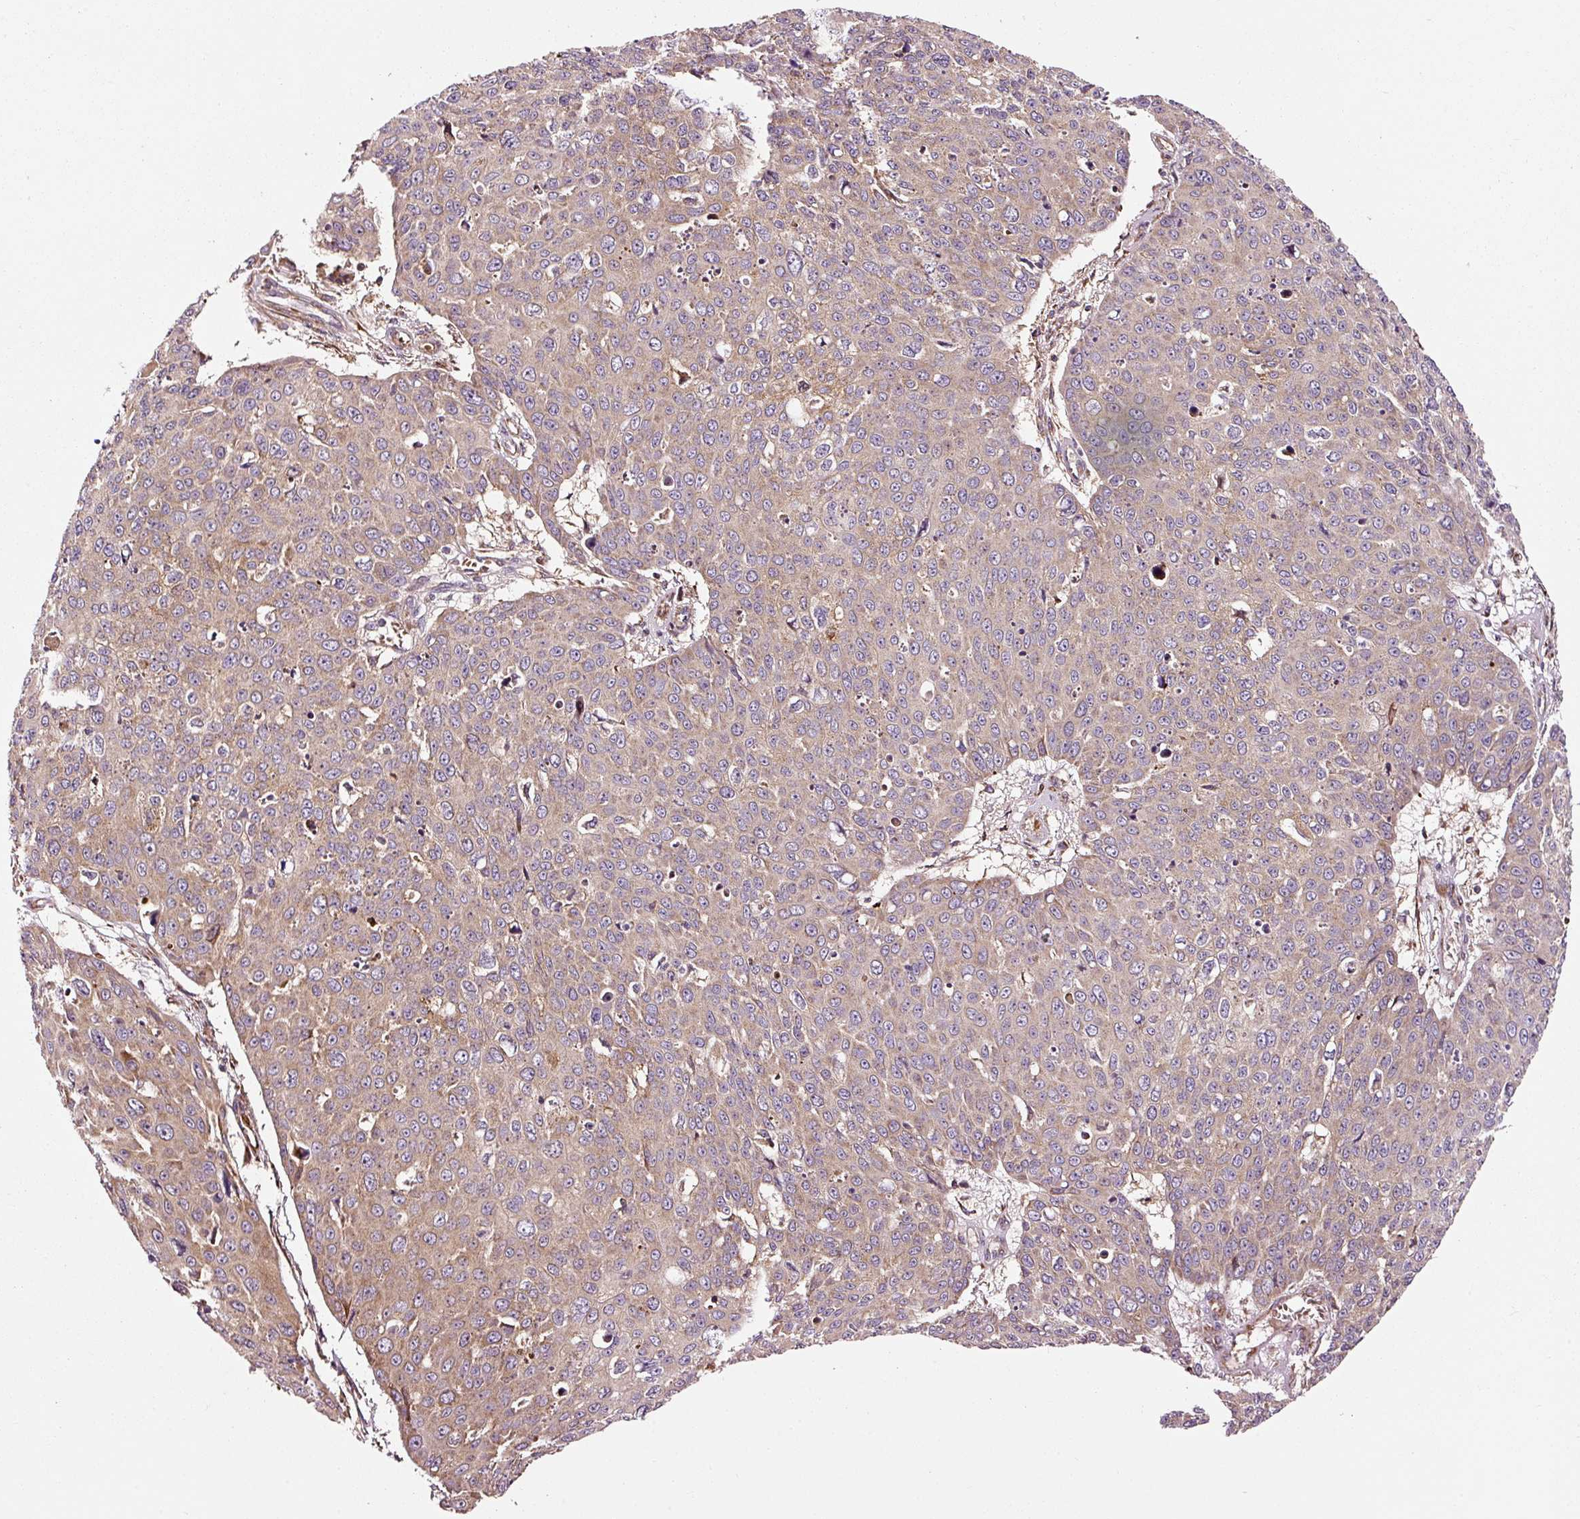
{"staining": {"intensity": "moderate", "quantity": "<25%", "location": "cytoplasmic/membranous"}, "tissue": "skin cancer", "cell_type": "Tumor cells", "image_type": "cancer", "snomed": [{"axis": "morphology", "description": "Squamous cell carcinoma, NOS"}, {"axis": "topography", "description": "Skin"}], "caption": "There is low levels of moderate cytoplasmic/membranous expression in tumor cells of skin cancer, as demonstrated by immunohistochemical staining (brown color).", "gene": "ISCU", "patient": {"sex": "male", "age": 71}}